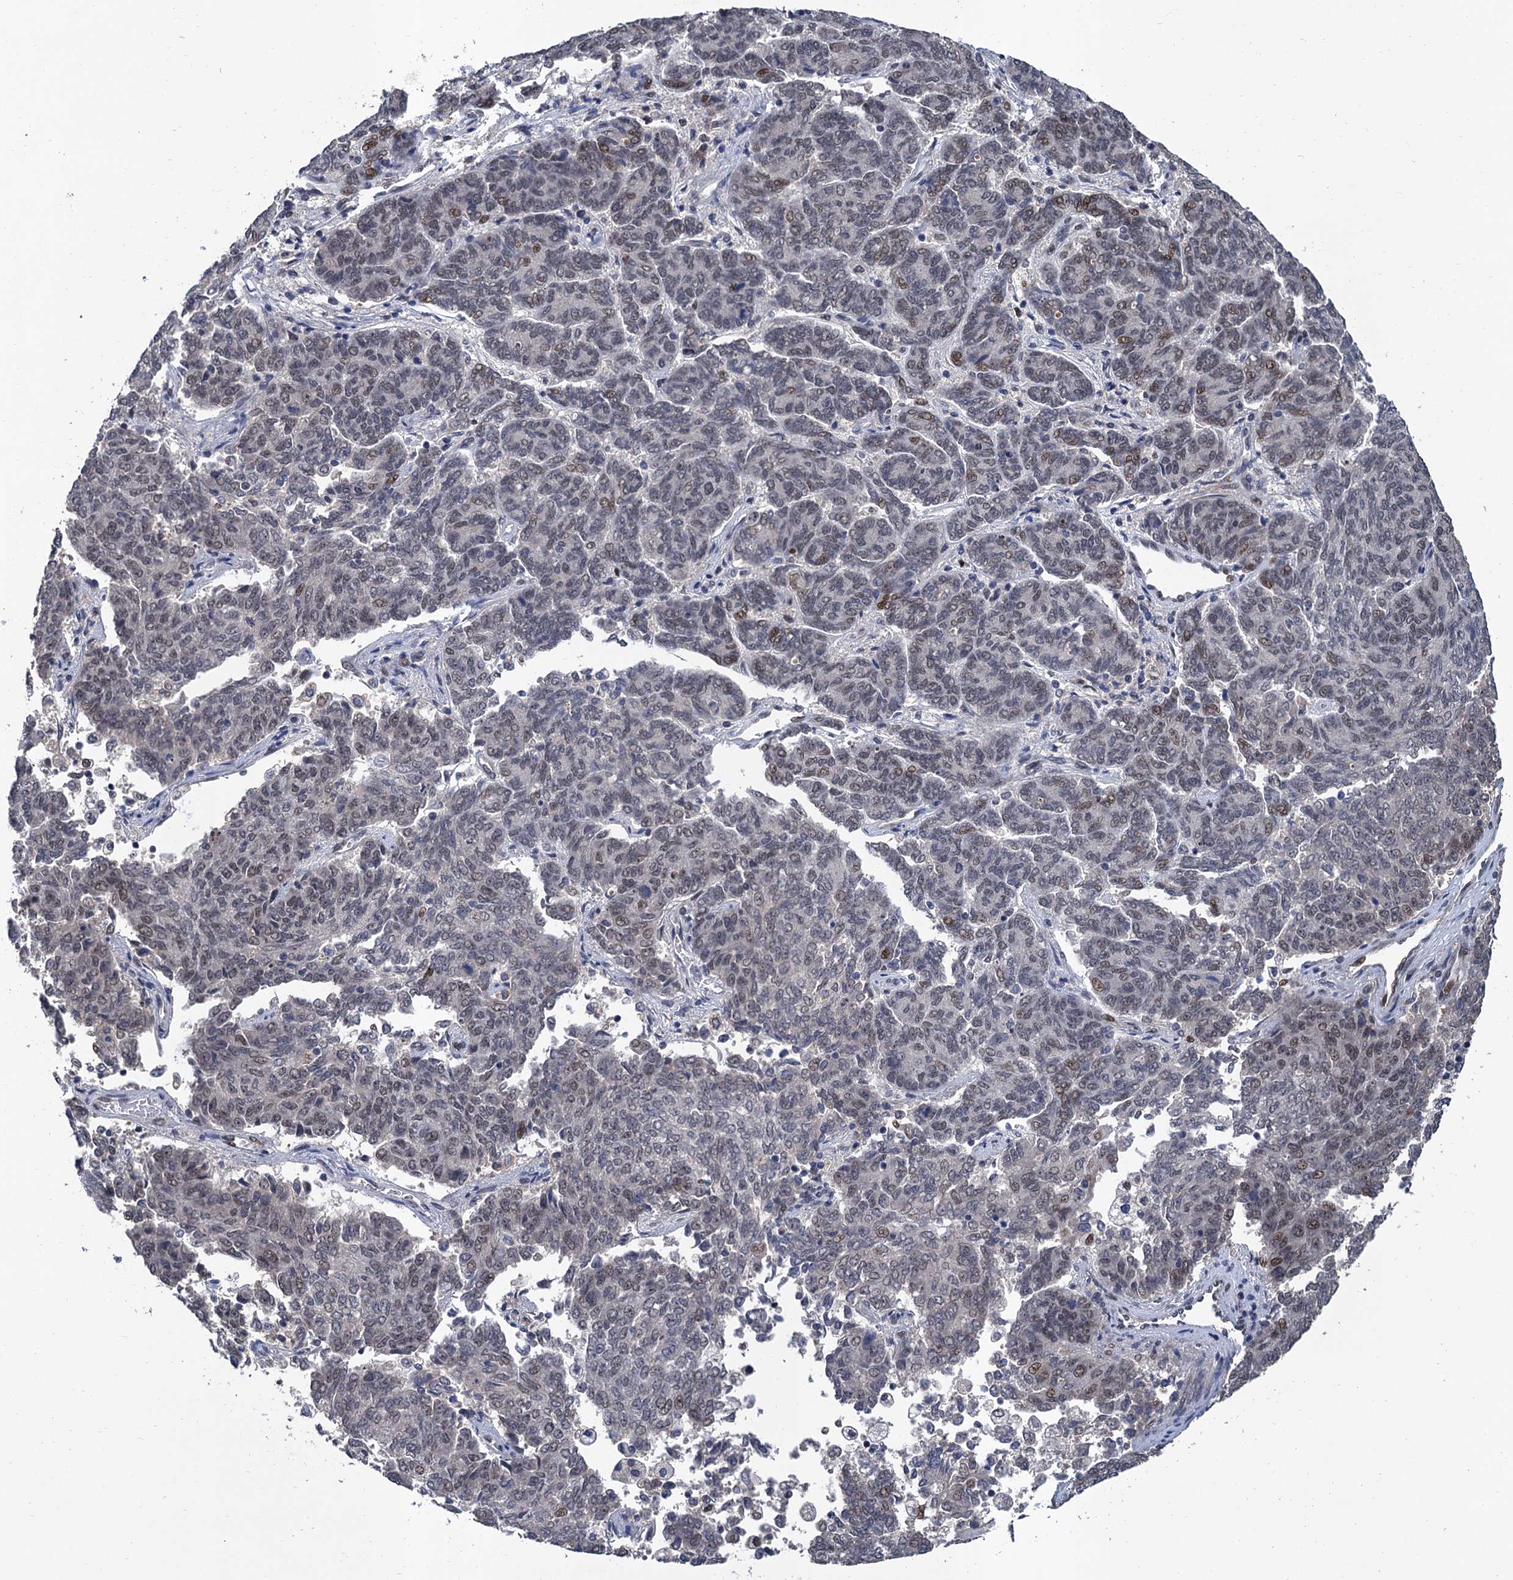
{"staining": {"intensity": "weak", "quantity": "25%-75%", "location": "nuclear"}, "tissue": "endometrial cancer", "cell_type": "Tumor cells", "image_type": "cancer", "snomed": [{"axis": "morphology", "description": "Adenocarcinoma, NOS"}, {"axis": "topography", "description": "Endometrium"}], "caption": "Endometrial cancer stained with a protein marker demonstrates weak staining in tumor cells.", "gene": "TSEN34", "patient": {"sex": "female", "age": 80}}